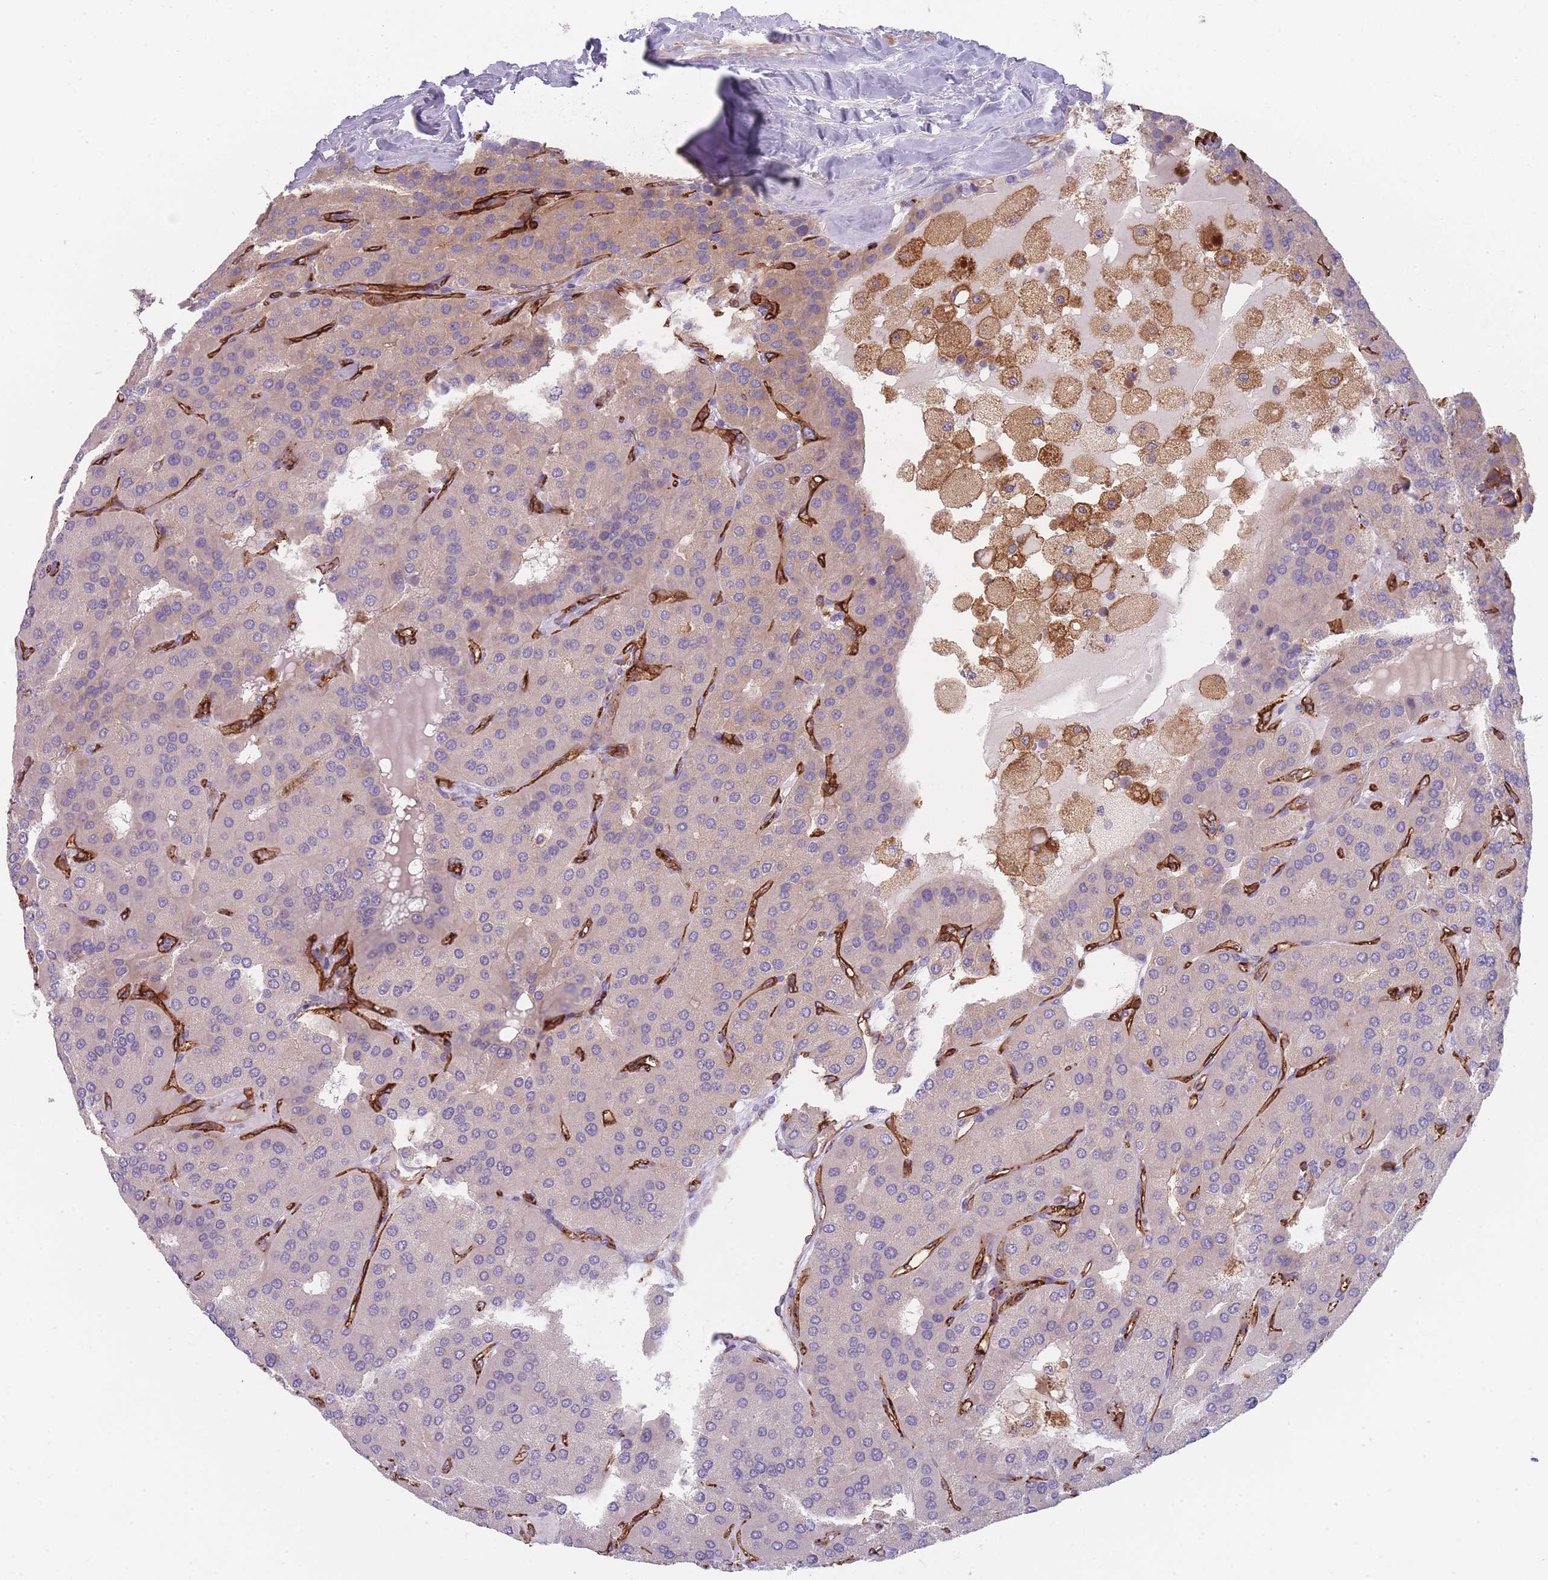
{"staining": {"intensity": "weak", "quantity": "<25%", "location": "cytoplasmic/membranous"}, "tissue": "parathyroid gland", "cell_type": "Glandular cells", "image_type": "normal", "snomed": [{"axis": "morphology", "description": "Normal tissue, NOS"}, {"axis": "morphology", "description": "Adenoma, NOS"}, {"axis": "topography", "description": "Parathyroid gland"}], "caption": "The photomicrograph displays no staining of glandular cells in unremarkable parathyroid gland. The staining is performed using DAB brown chromogen with nuclei counter-stained in using hematoxylin.", "gene": "CD300LF", "patient": {"sex": "female", "age": 86}}